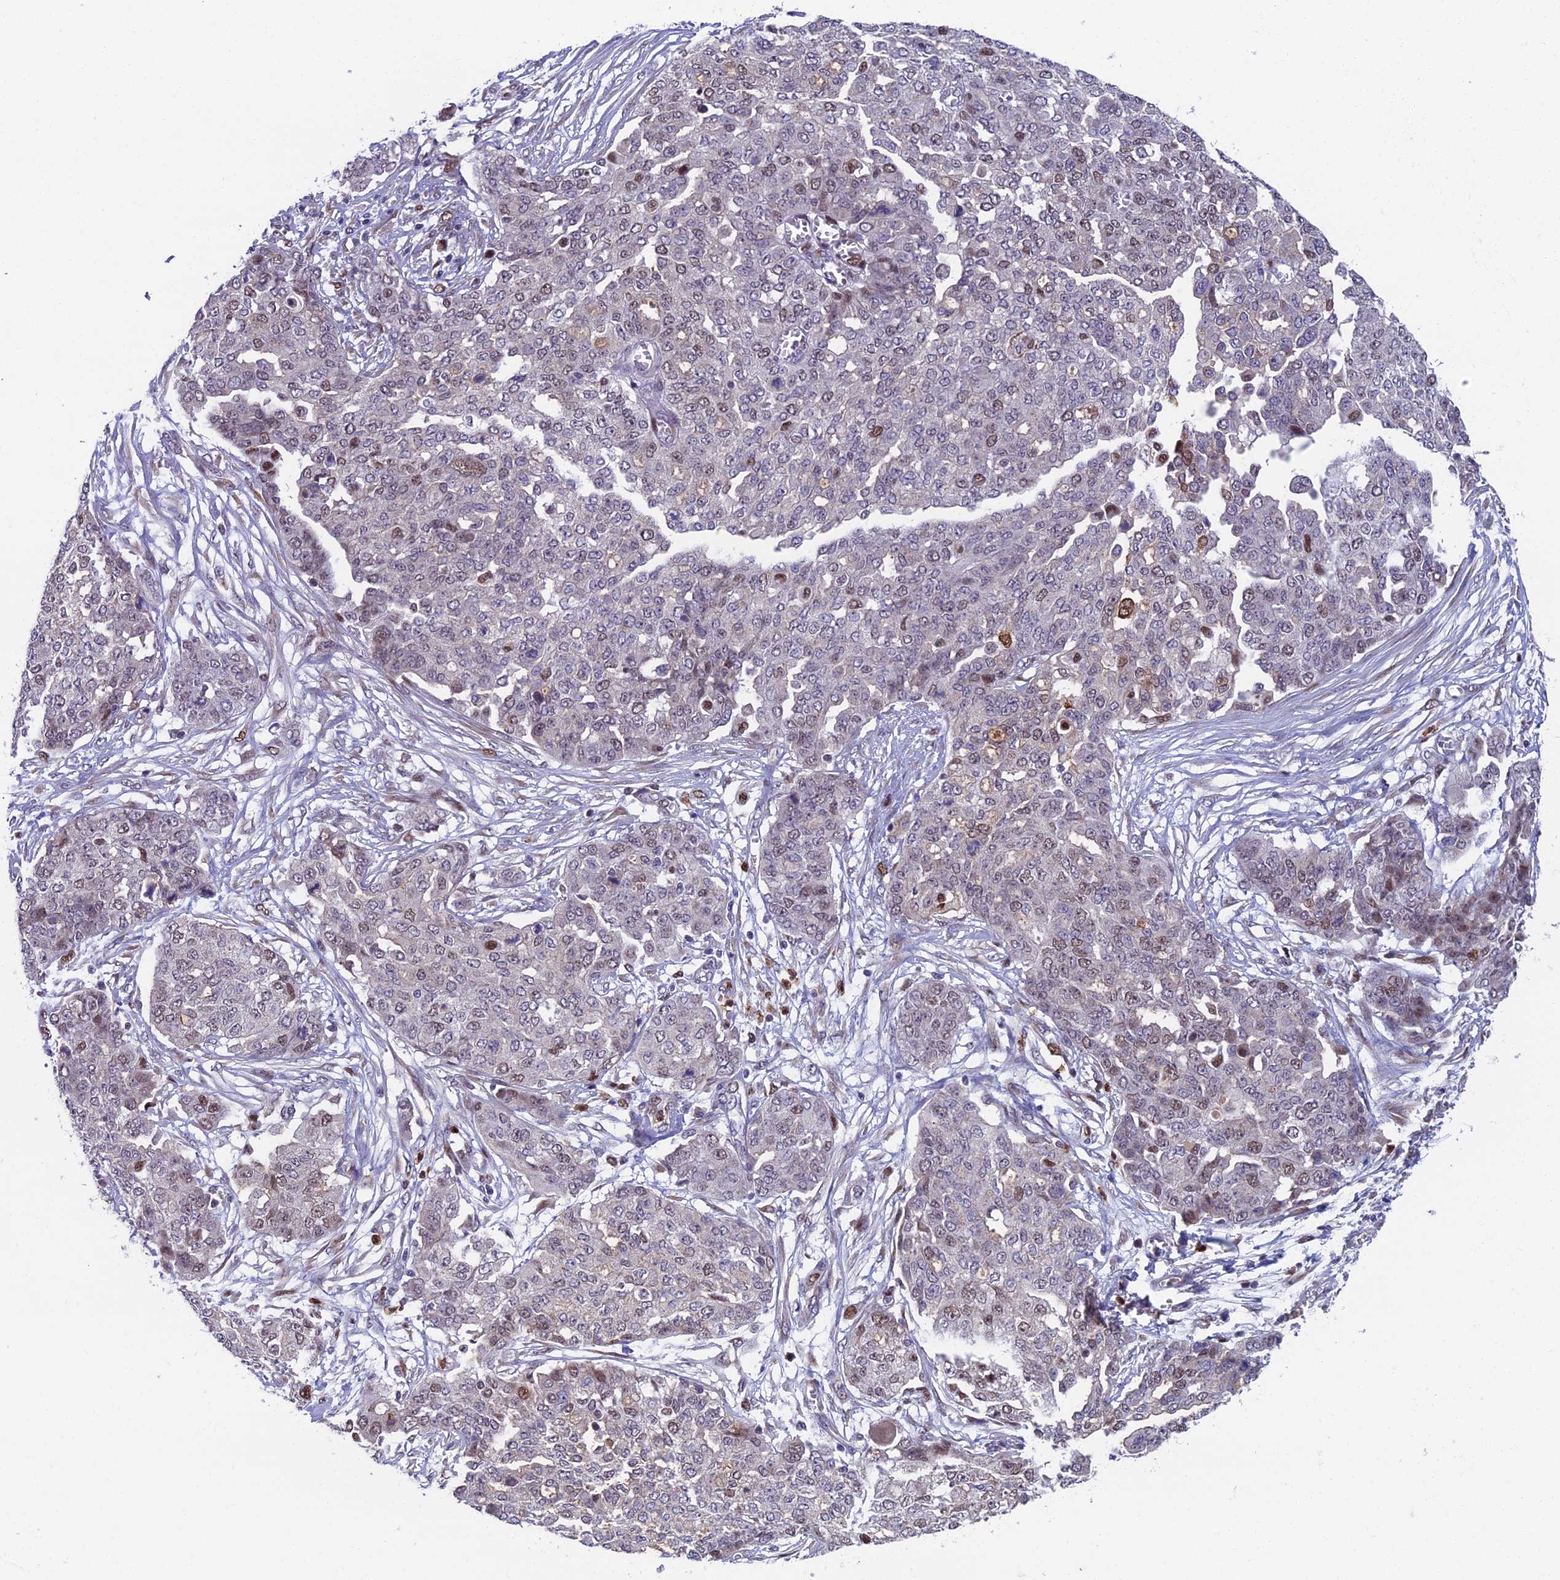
{"staining": {"intensity": "moderate", "quantity": "<25%", "location": "nuclear"}, "tissue": "ovarian cancer", "cell_type": "Tumor cells", "image_type": "cancer", "snomed": [{"axis": "morphology", "description": "Cystadenocarcinoma, serous, NOS"}, {"axis": "topography", "description": "Soft tissue"}, {"axis": "topography", "description": "Ovary"}], "caption": "Immunohistochemistry photomicrograph of ovarian cancer stained for a protein (brown), which exhibits low levels of moderate nuclear positivity in approximately <25% of tumor cells.", "gene": "LIG1", "patient": {"sex": "female", "age": 57}}